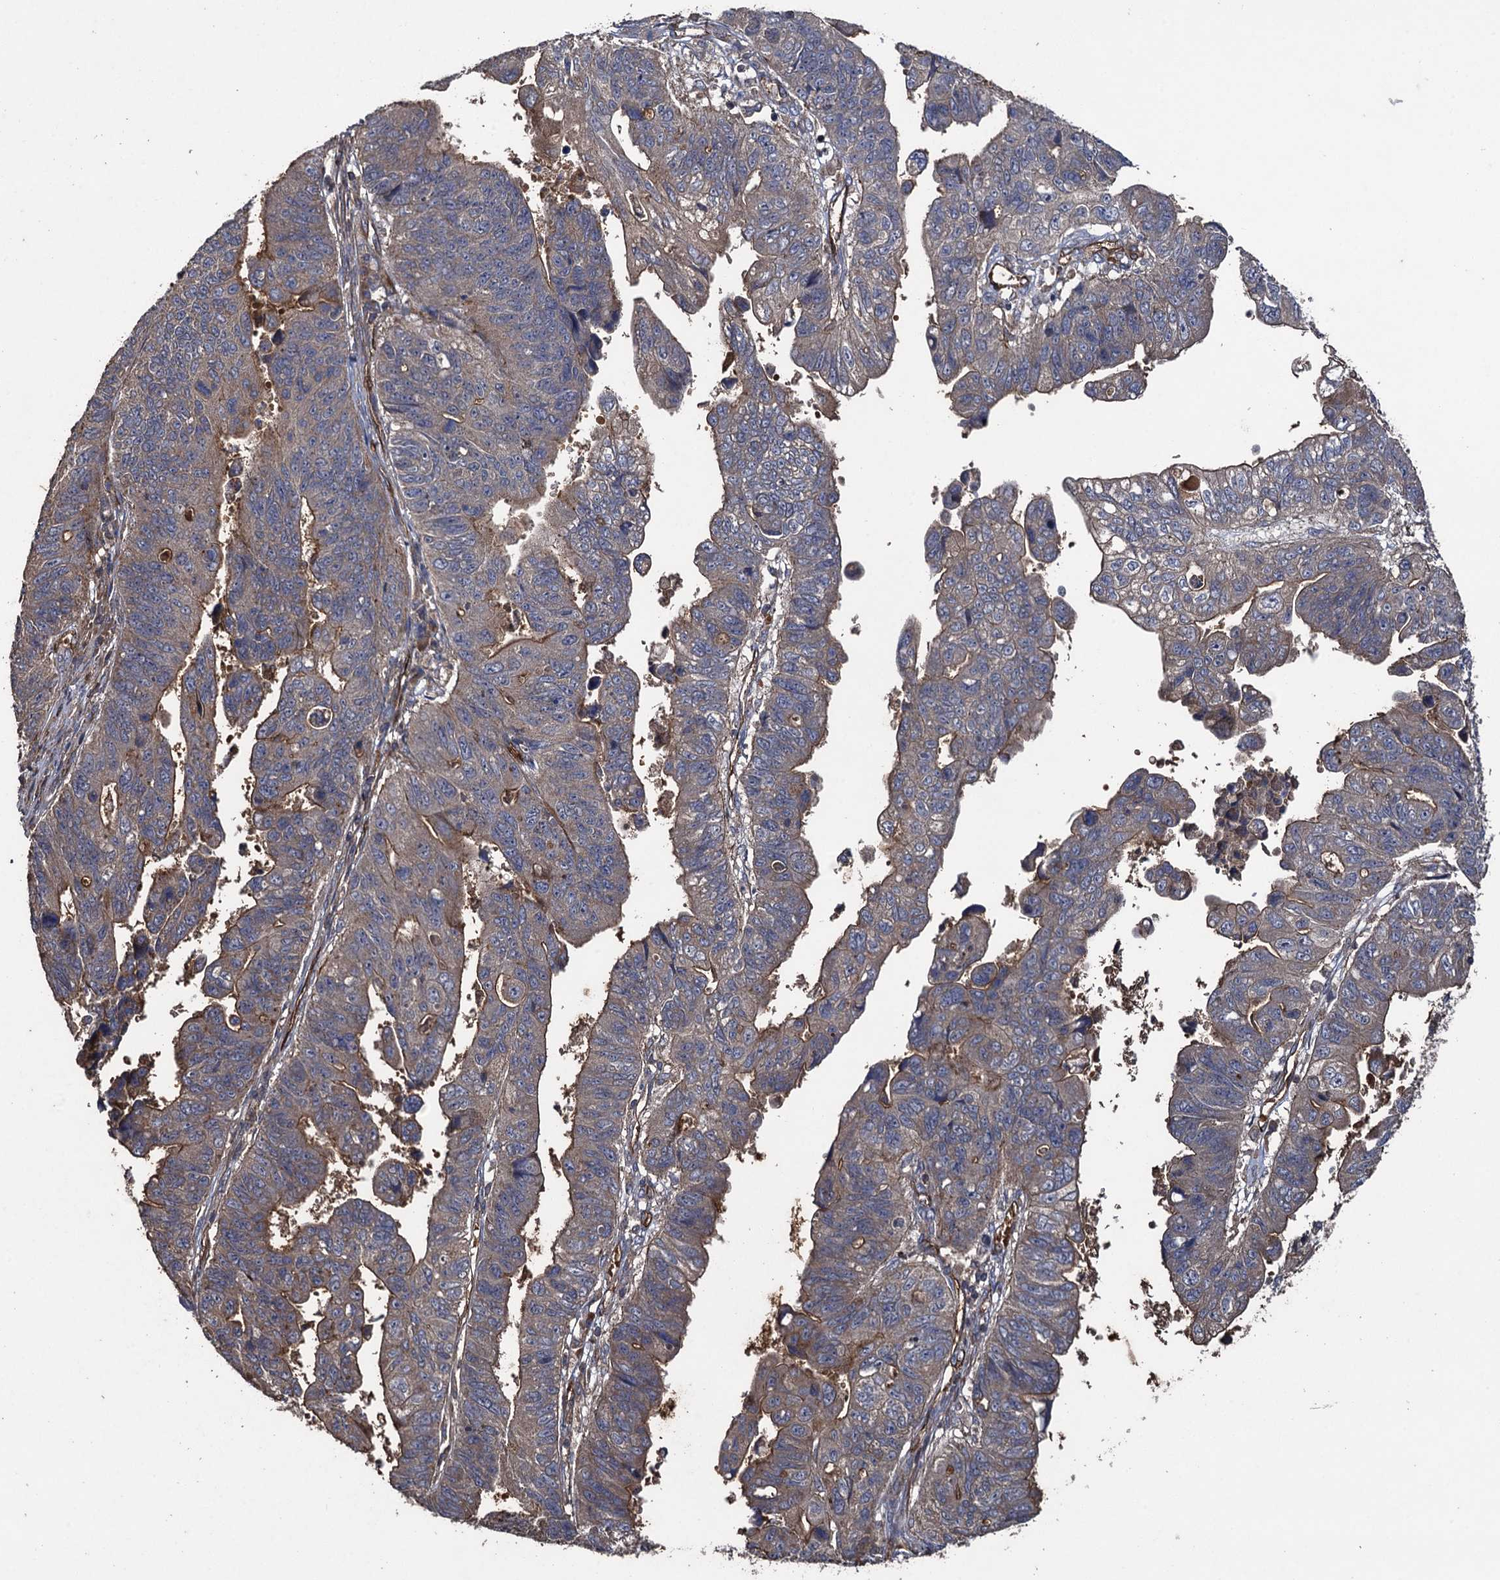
{"staining": {"intensity": "moderate", "quantity": "<25%", "location": "cytoplasmic/membranous"}, "tissue": "stomach cancer", "cell_type": "Tumor cells", "image_type": "cancer", "snomed": [{"axis": "morphology", "description": "Adenocarcinoma, NOS"}, {"axis": "topography", "description": "Stomach"}], "caption": "Human adenocarcinoma (stomach) stained with a brown dye displays moderate cytoplasmic/membranous positive staining in approximately <25% of tumor cells.", "gene": "TXNDC11", "patient": {"sex": "male", "age": 59}}